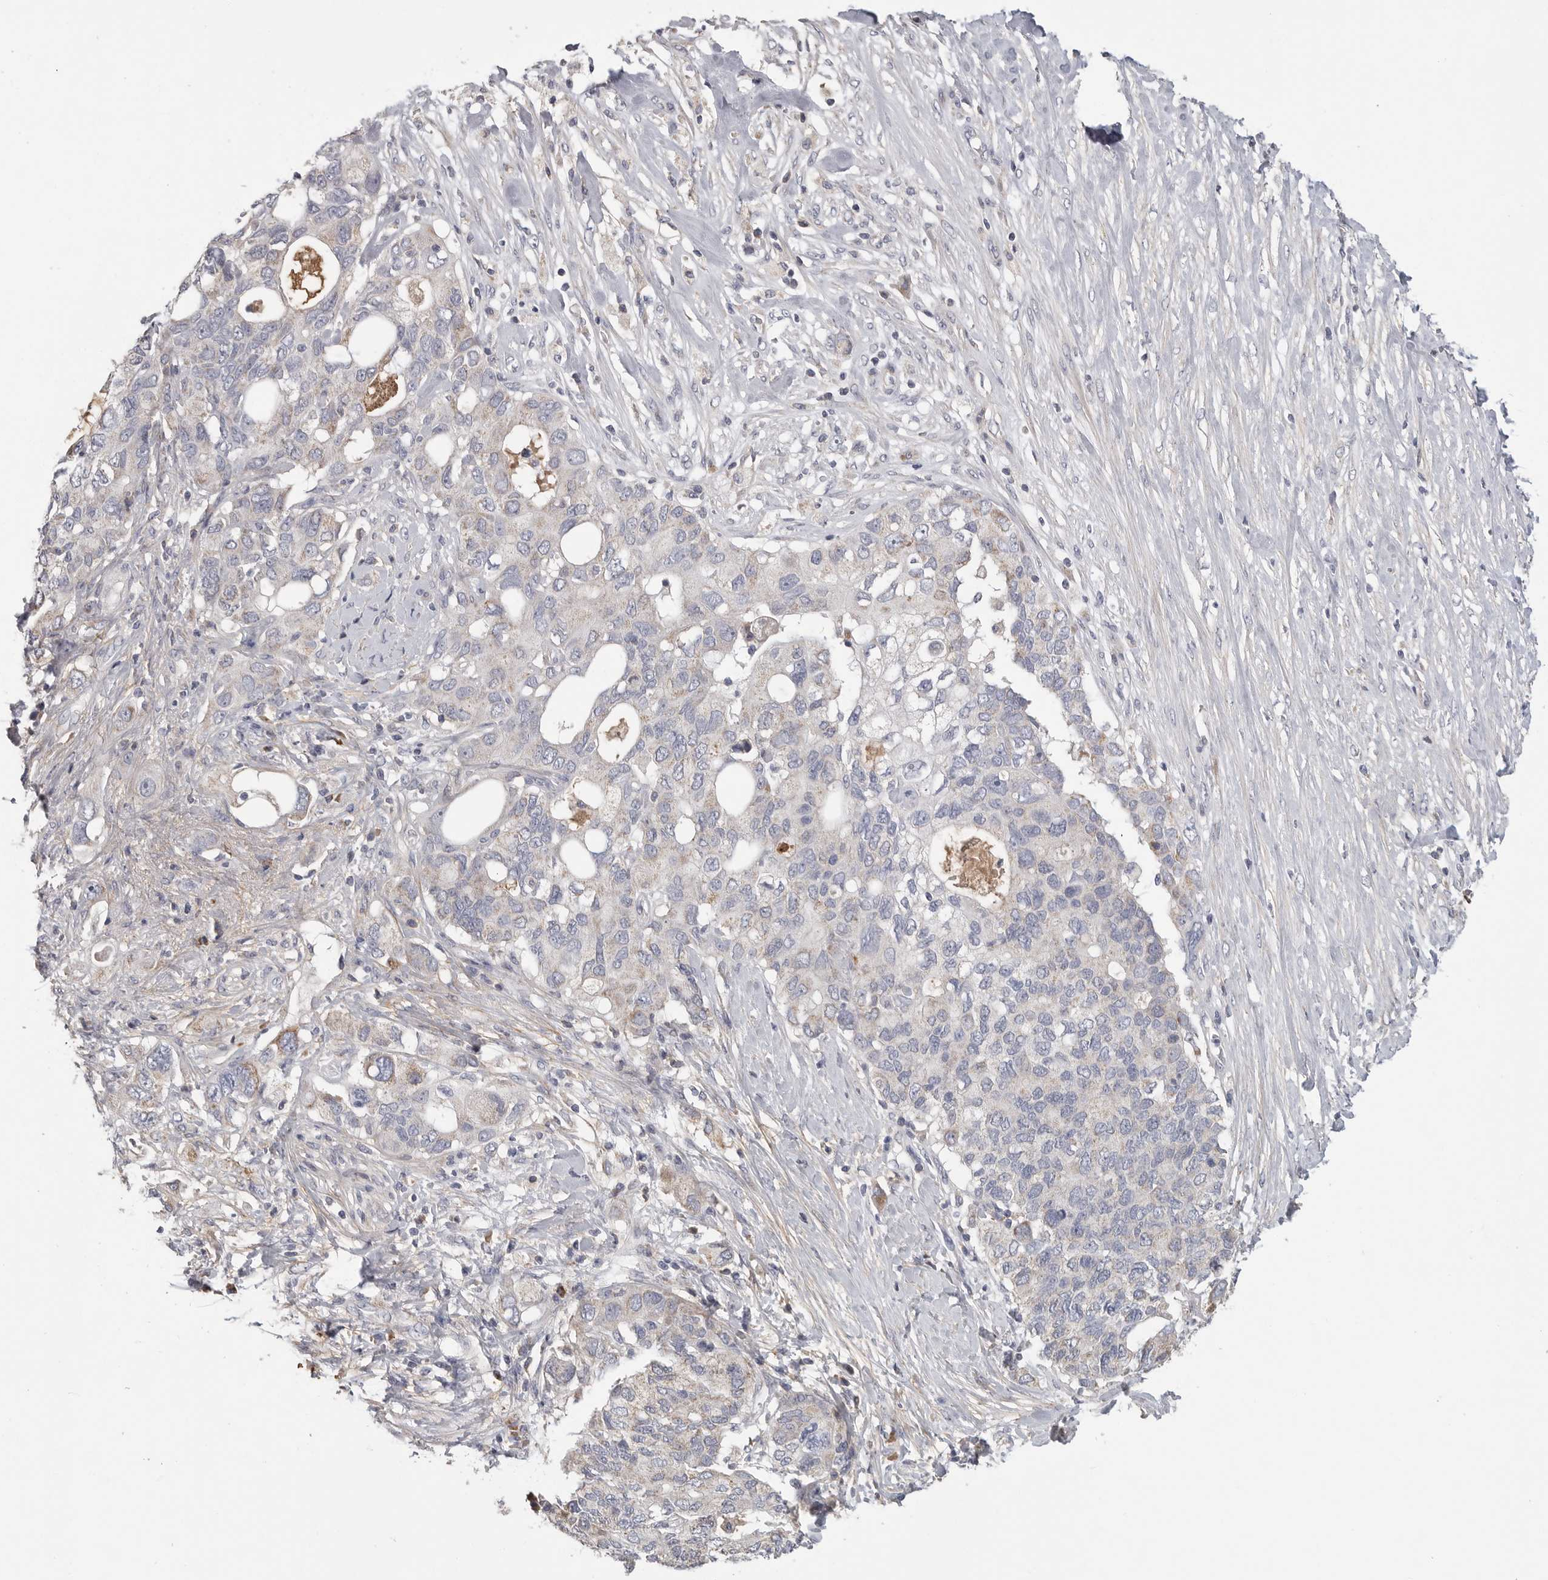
{"staining": {"intensity": "weak", "quantity": "<25%", "location": "cytoplasmic/membranous"}, "tissue": "pancreatic cancer", "cell_type": "Tumor cells", "image_type": "cancer", "snomed": [{"axis": "morphology", "description": "Adenocarcinoma, NOS"}, {"axis": "topography", "description": "Pancreas"}], "caption": "This is an immunohistochemistry micrograph of pancreatic cancer (adenocarcinoma). There is no staining in tumor cells.", "gene": "SDC3", "patient": {"sex": "female", "age": 56}}